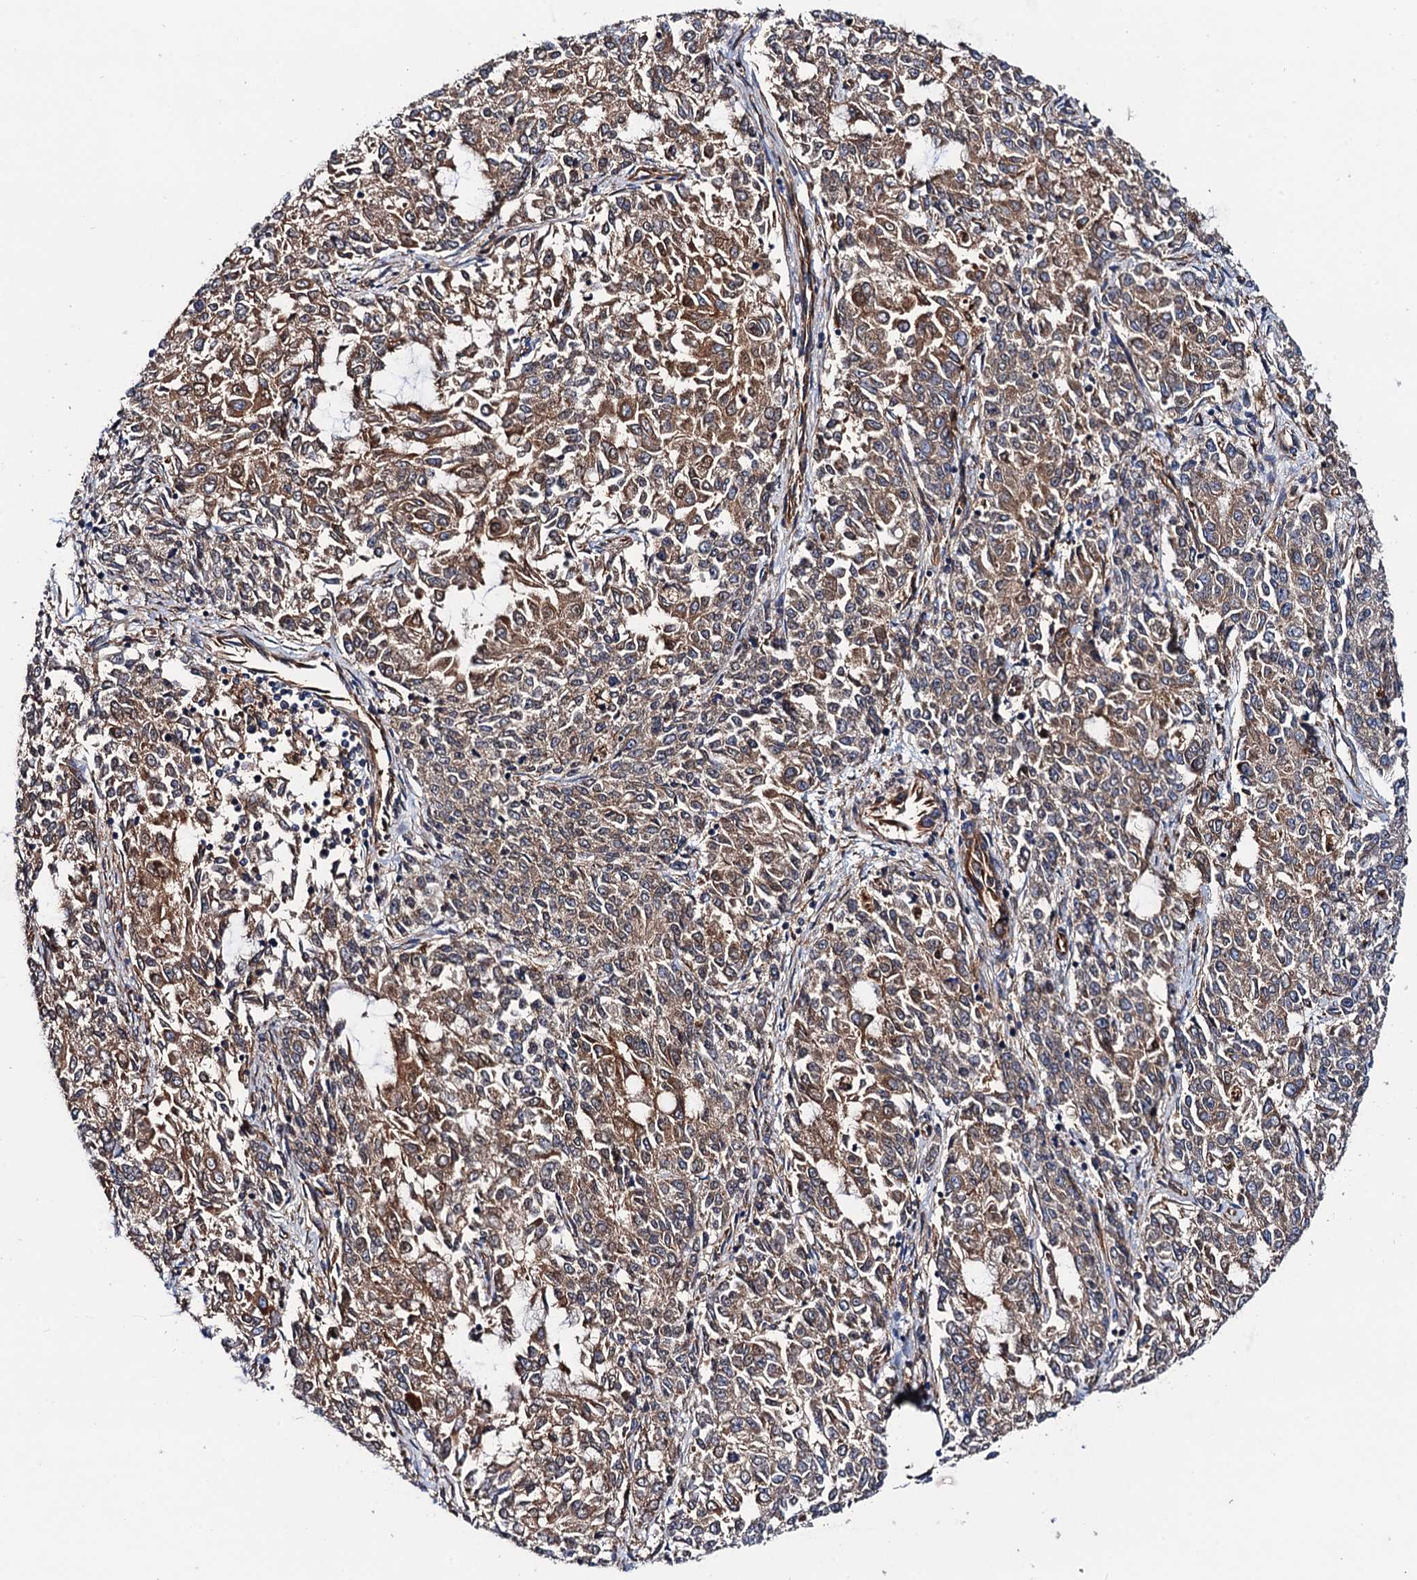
{"staining": {"intensity": "moderate", "quantity": ">75%", "location": "cytoplasmic/membranous"}, "tissue": "endometrial cancer", "cell_type": "Tumor cells", "image_type": "cancer", "snomed": [{"axis": "morphology", "description": "Adenocarcinoma, NOS"}, {"axis": "topography", "description": "Endometrium"}], "caption": "IHC photomicrograph of adenocarcinoma (endometrial) stained for a protein (brown), which displays medium levels of moderate cytoplasmic/membranous staining in approximately >75% of tumor cells.", "gene": "MRPL48", "patient": {"sex": "female", "age": 50}}